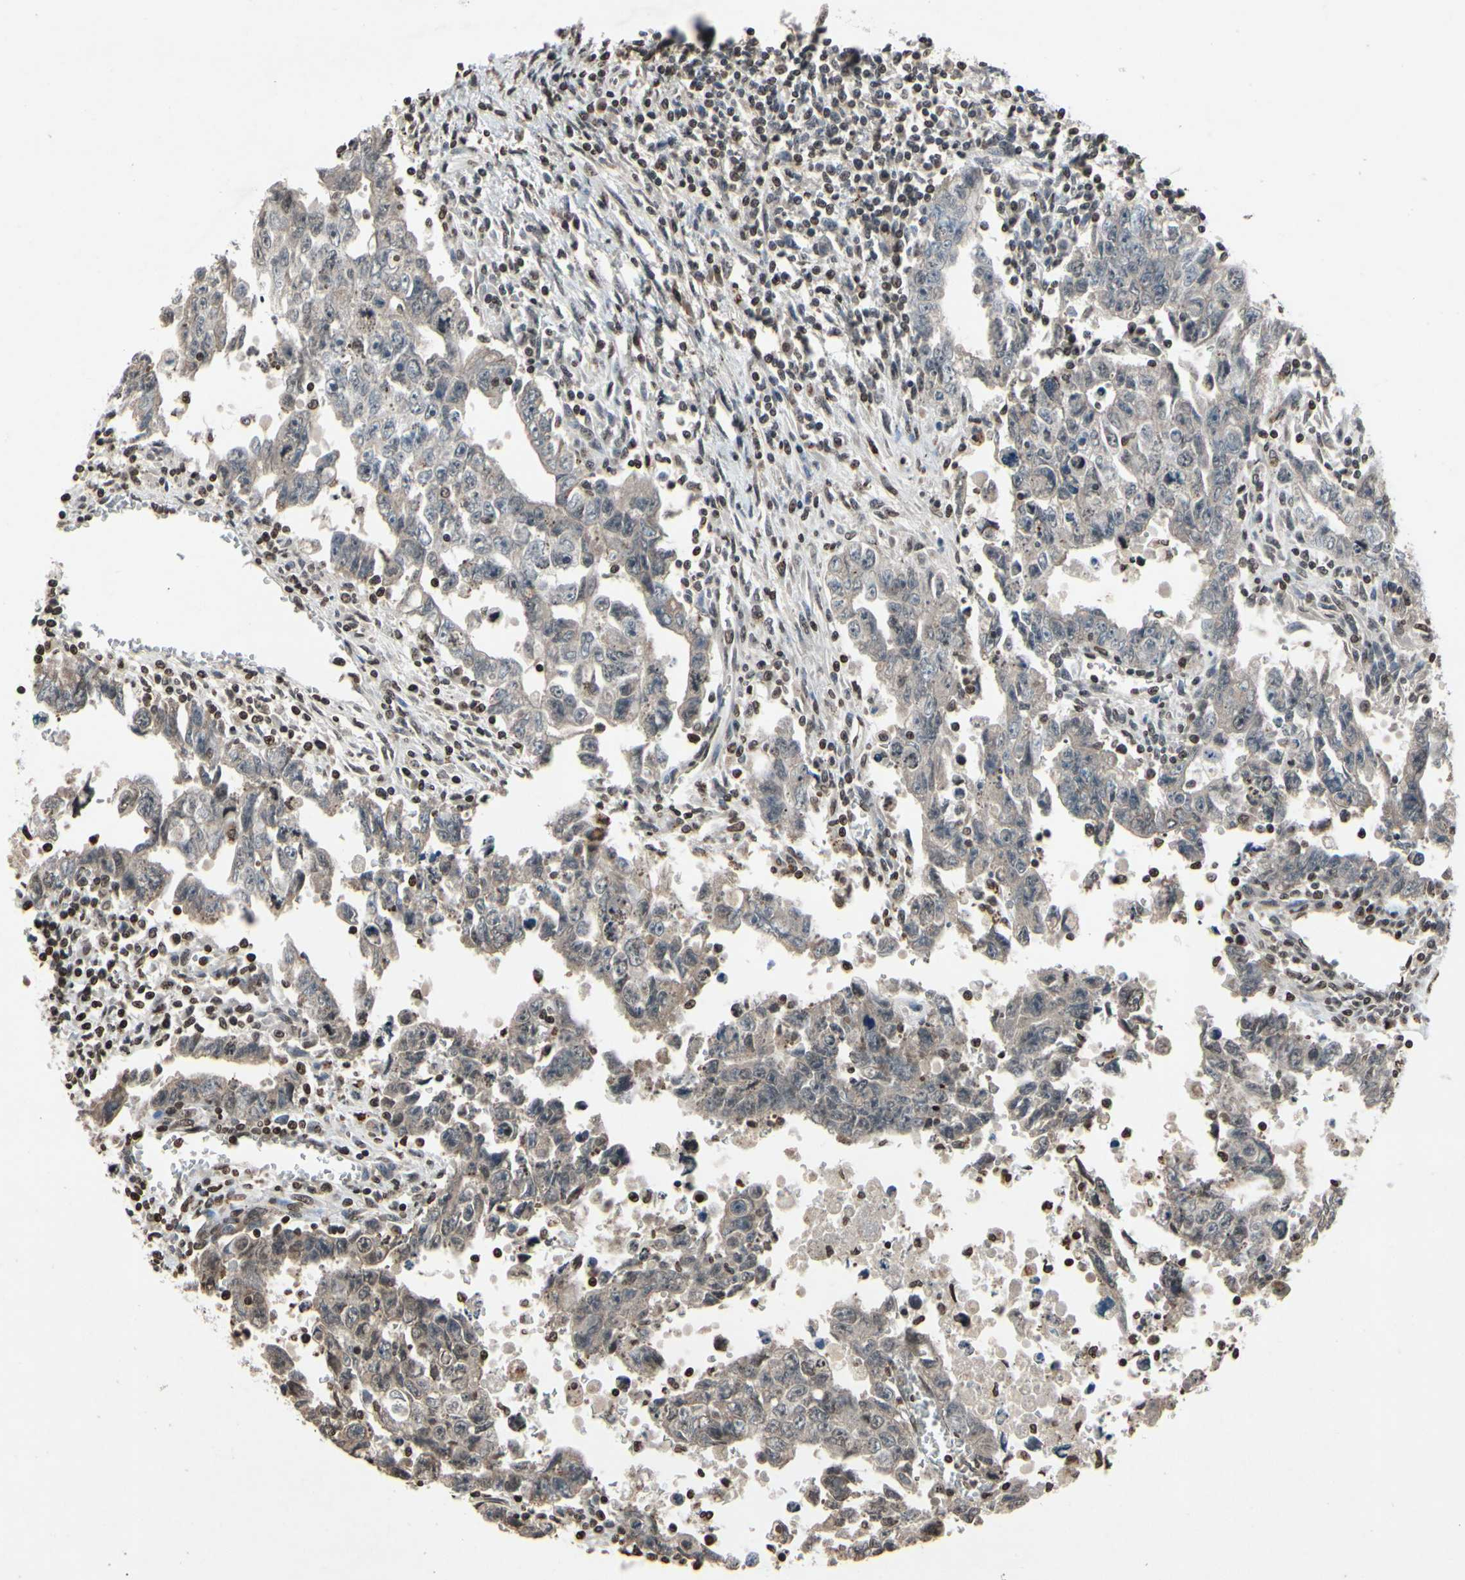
{"staining": {"intensity": "negative", "quantity": "none", "location": "none"}, "tissue": "testis cancer", "cell_type": "Tumor cells", "image_type": "cancer", "snomed": [{"axis": "morphology", "description": "Carcinoma, Embryonal, NOS"}, {"axis": "topography", "description": "Testis"}], "caption": "Immunohistochemistry (IHC) of human testis cancer (embryonal carcinoma) reveals no staining in tumor cells. (DAB immunohistochemistry, high magnification).", "gene": "HIPK2", "patient": {"sex": "male", "age": 28}}